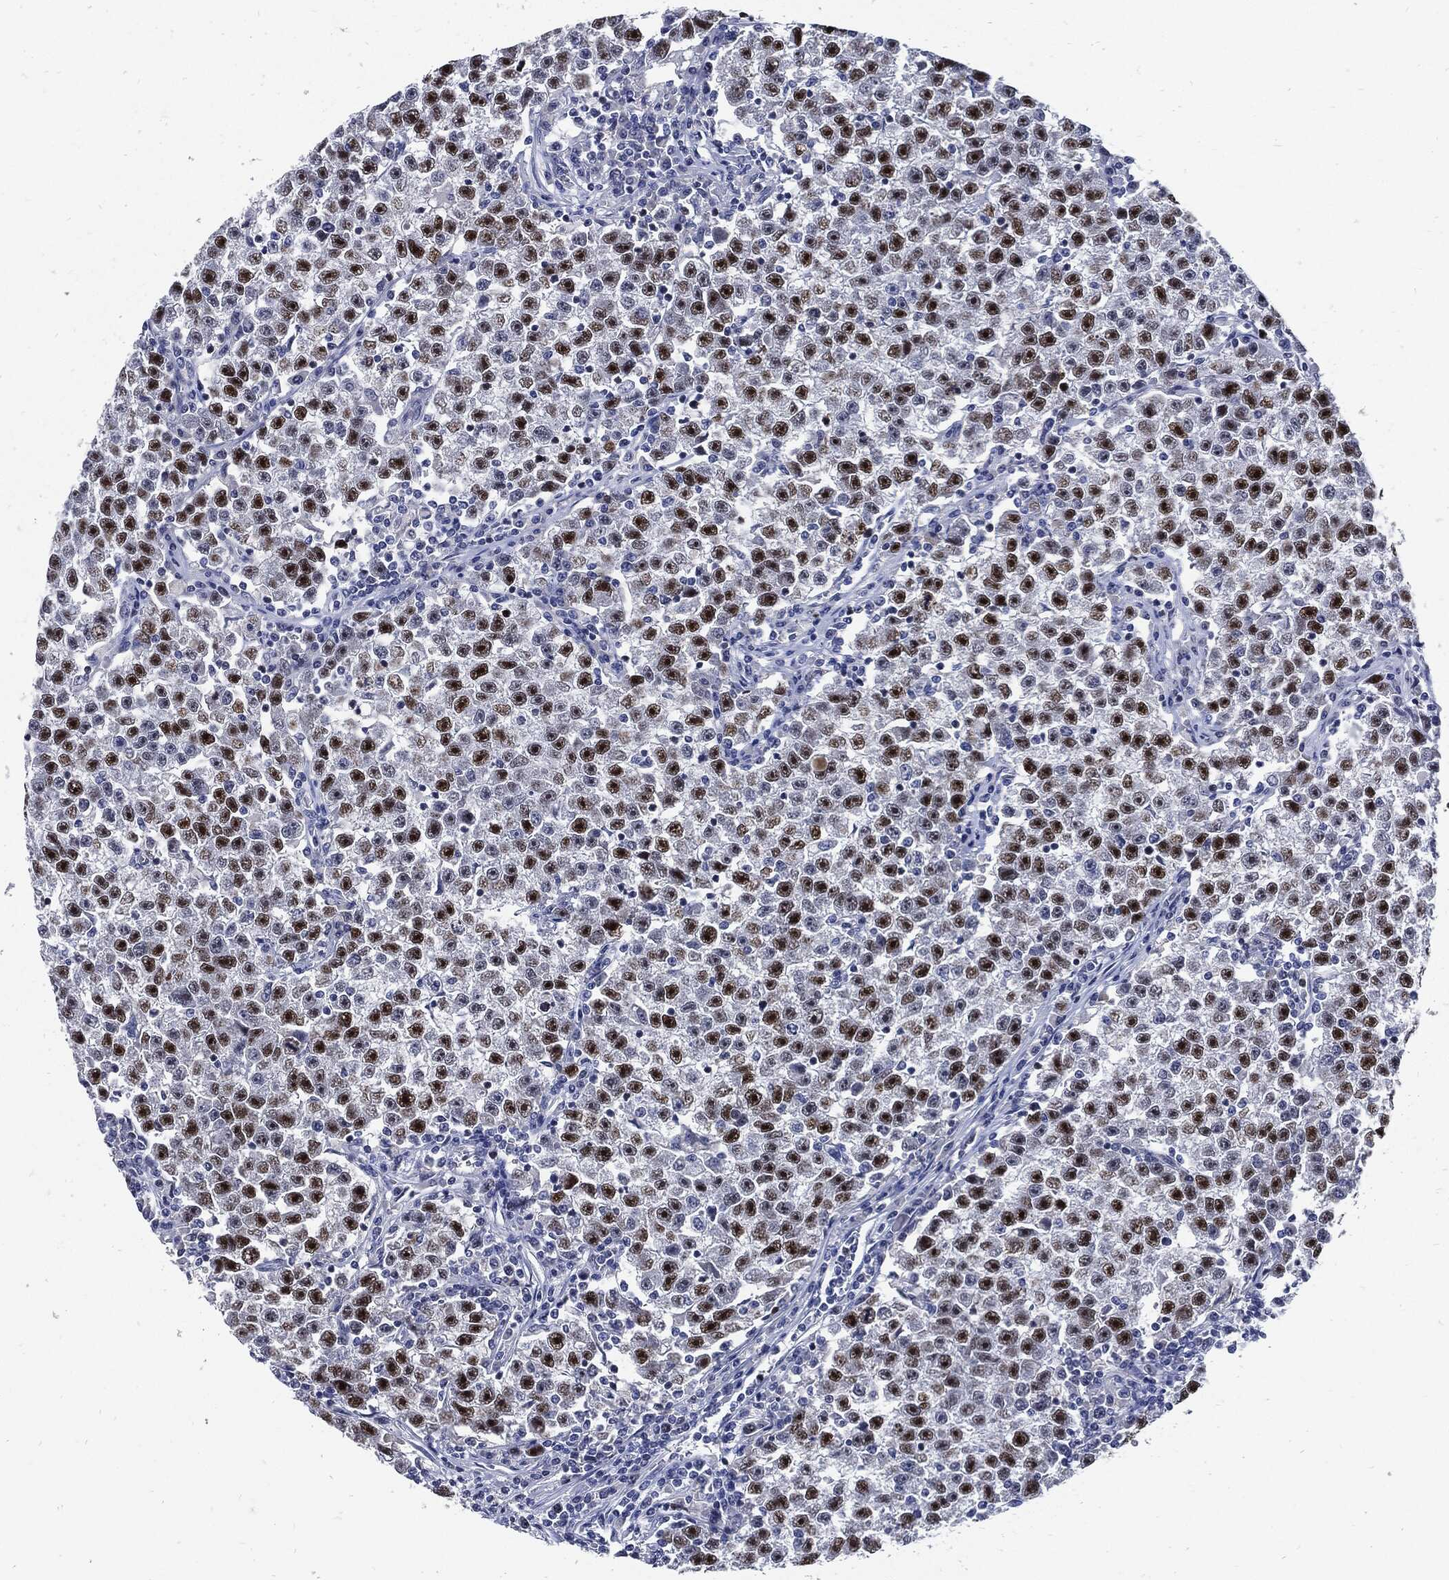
{"staining": {"intensity": "strong", "quantity": ">75%", "location": "nuclear"}, "tissue": "testis cancer", "cell_type": "Tumor cells", "image_type": "cancer", "snomed": [{"axis": "morphology", "description": "Seminoma, NOS"}, {"axis": "topography", "description": "Testis"}], "caption": "This is an image of immunohistochemistry staining of seminoma (testis), which shows strong positivity in the nuclear of tumor cells.", "gene": "NBN", "patient": {"sex": "male", "age": 22}}